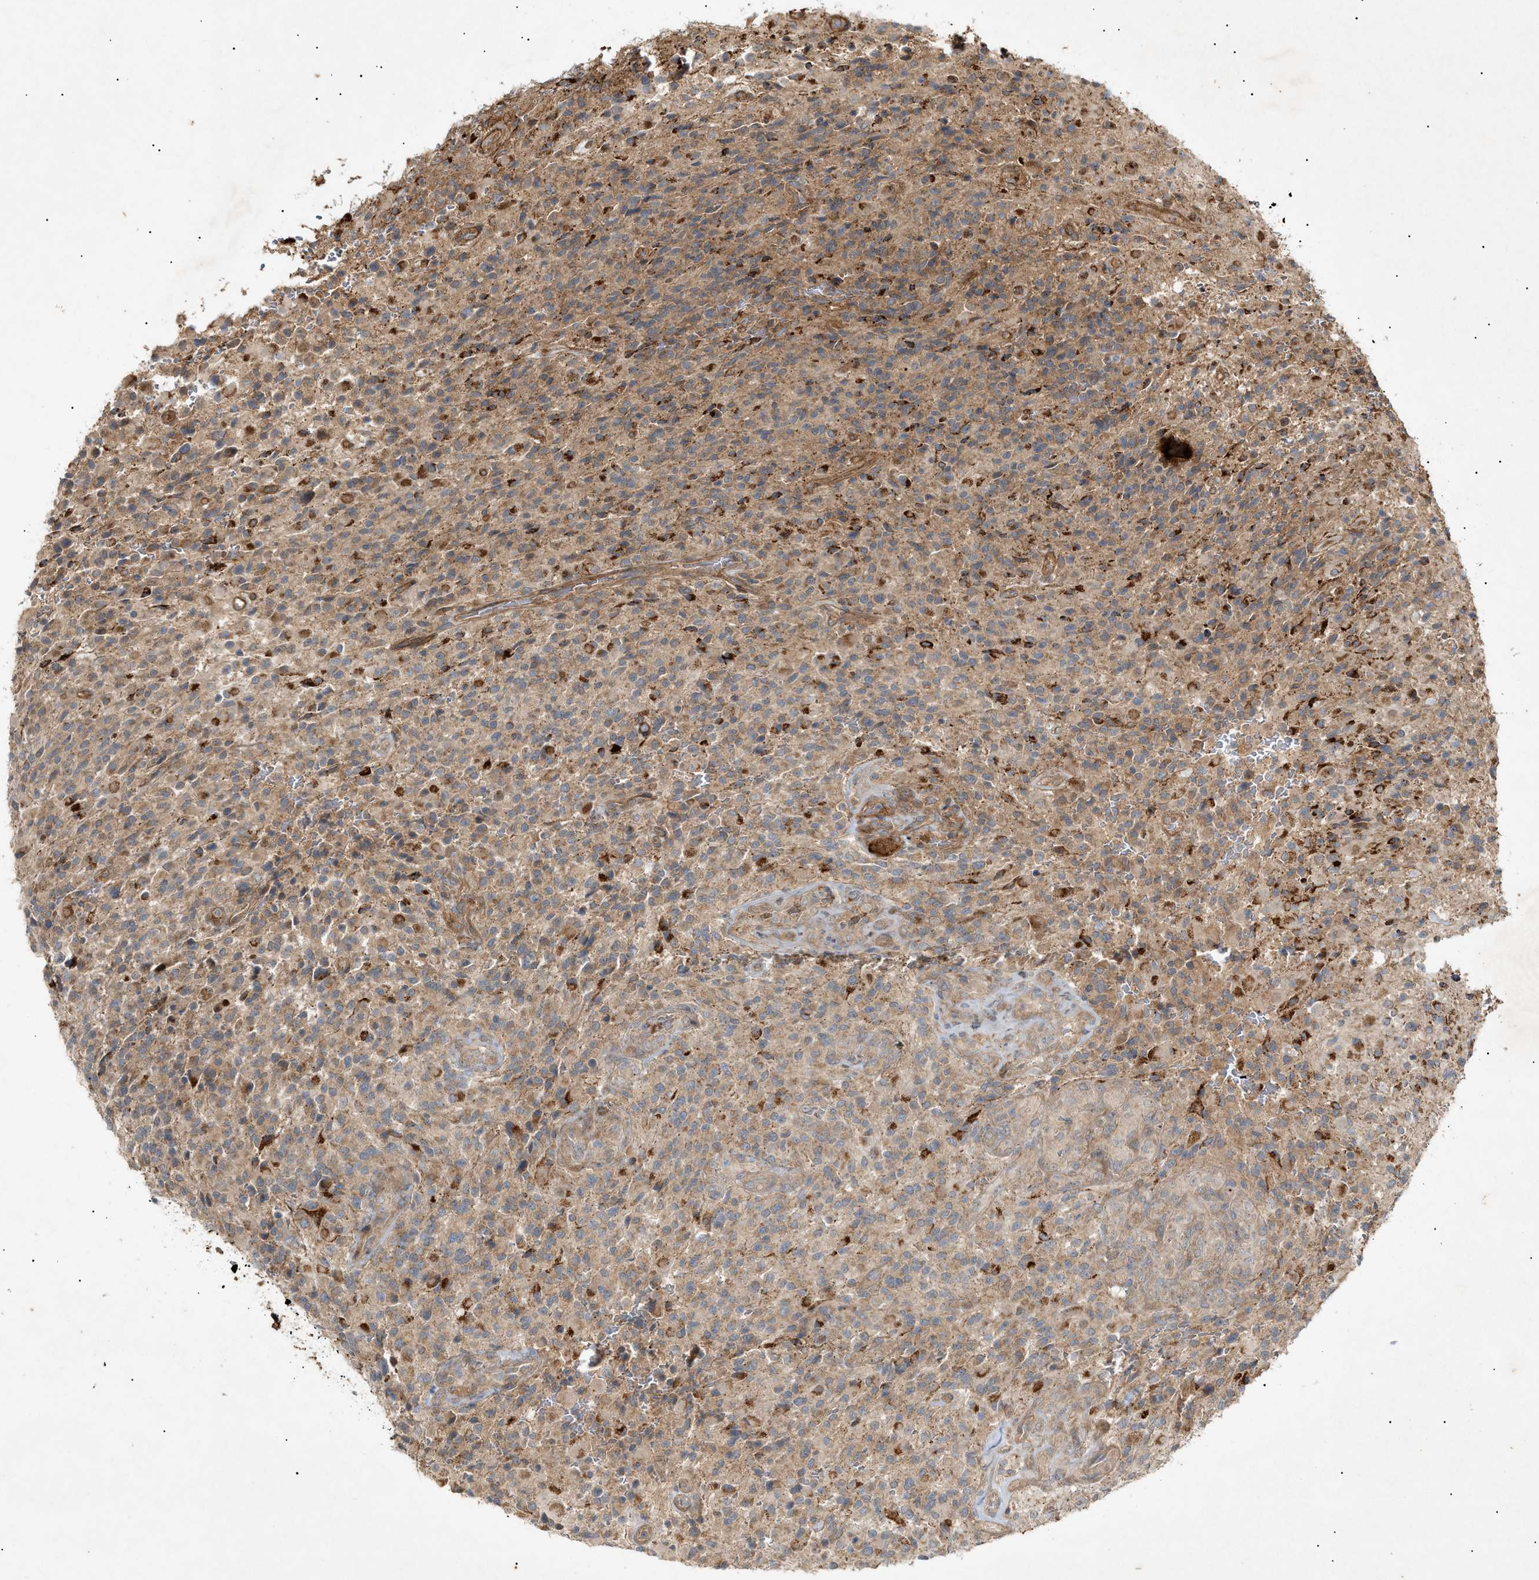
{"staining": {"intensity": "moderate", "quantity": ">75%", "location": "cytoplasmic/membranous"}, "tissue": "glioma", "cell_type": "Tumor cells", "image_type": "cancer", "snomed": [{"axis": "morphology", "description": "Glioma, malignant, High grade"}, {"axis": "topography", "description": "Brain"}], "caption": "A photomicrograph showing moderate cytoplasmic/membranous positivity in about >75% of tumor cells in malignant high-grade glioma, as visualized by brown immunohistochemical staining.", "gene": "MTCH1", "patient": {"sex": "male", "age": 71}}